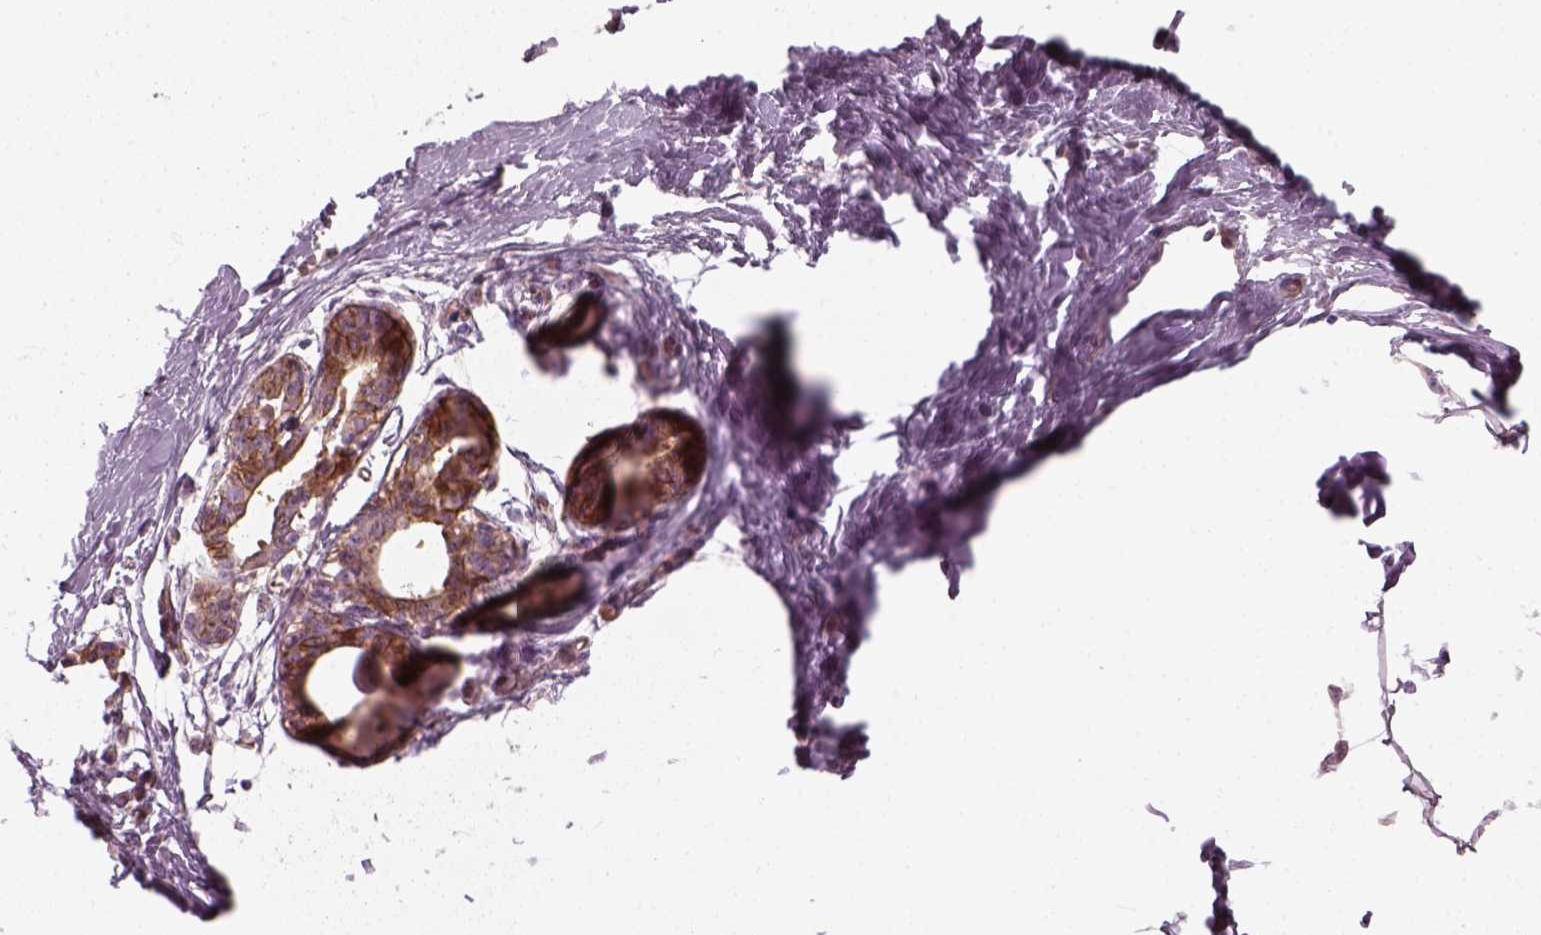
{"staining": {"intensity": "negative", "quantity": "none", "location": "none"}, "tissue": "breast", "cell_type": "Adipocytes", "image_type": "normal", "snomed": [{"axis": "morphology", "description": "Normal tissue, NOS"}, {"axis": "topography", "description": "Breast"}], "caption": "High power microscopy micrograph of an immunohistochemistry (IHC) photomicrograph of unremarkable breast, revealing no significant staining in adipocytes. (DAB (3,3'-diaminobenzidine) immunohistochemistry, high magnification).", "gene": "DNASE1L1", "patient": {"sex": "female", "age": 45}}